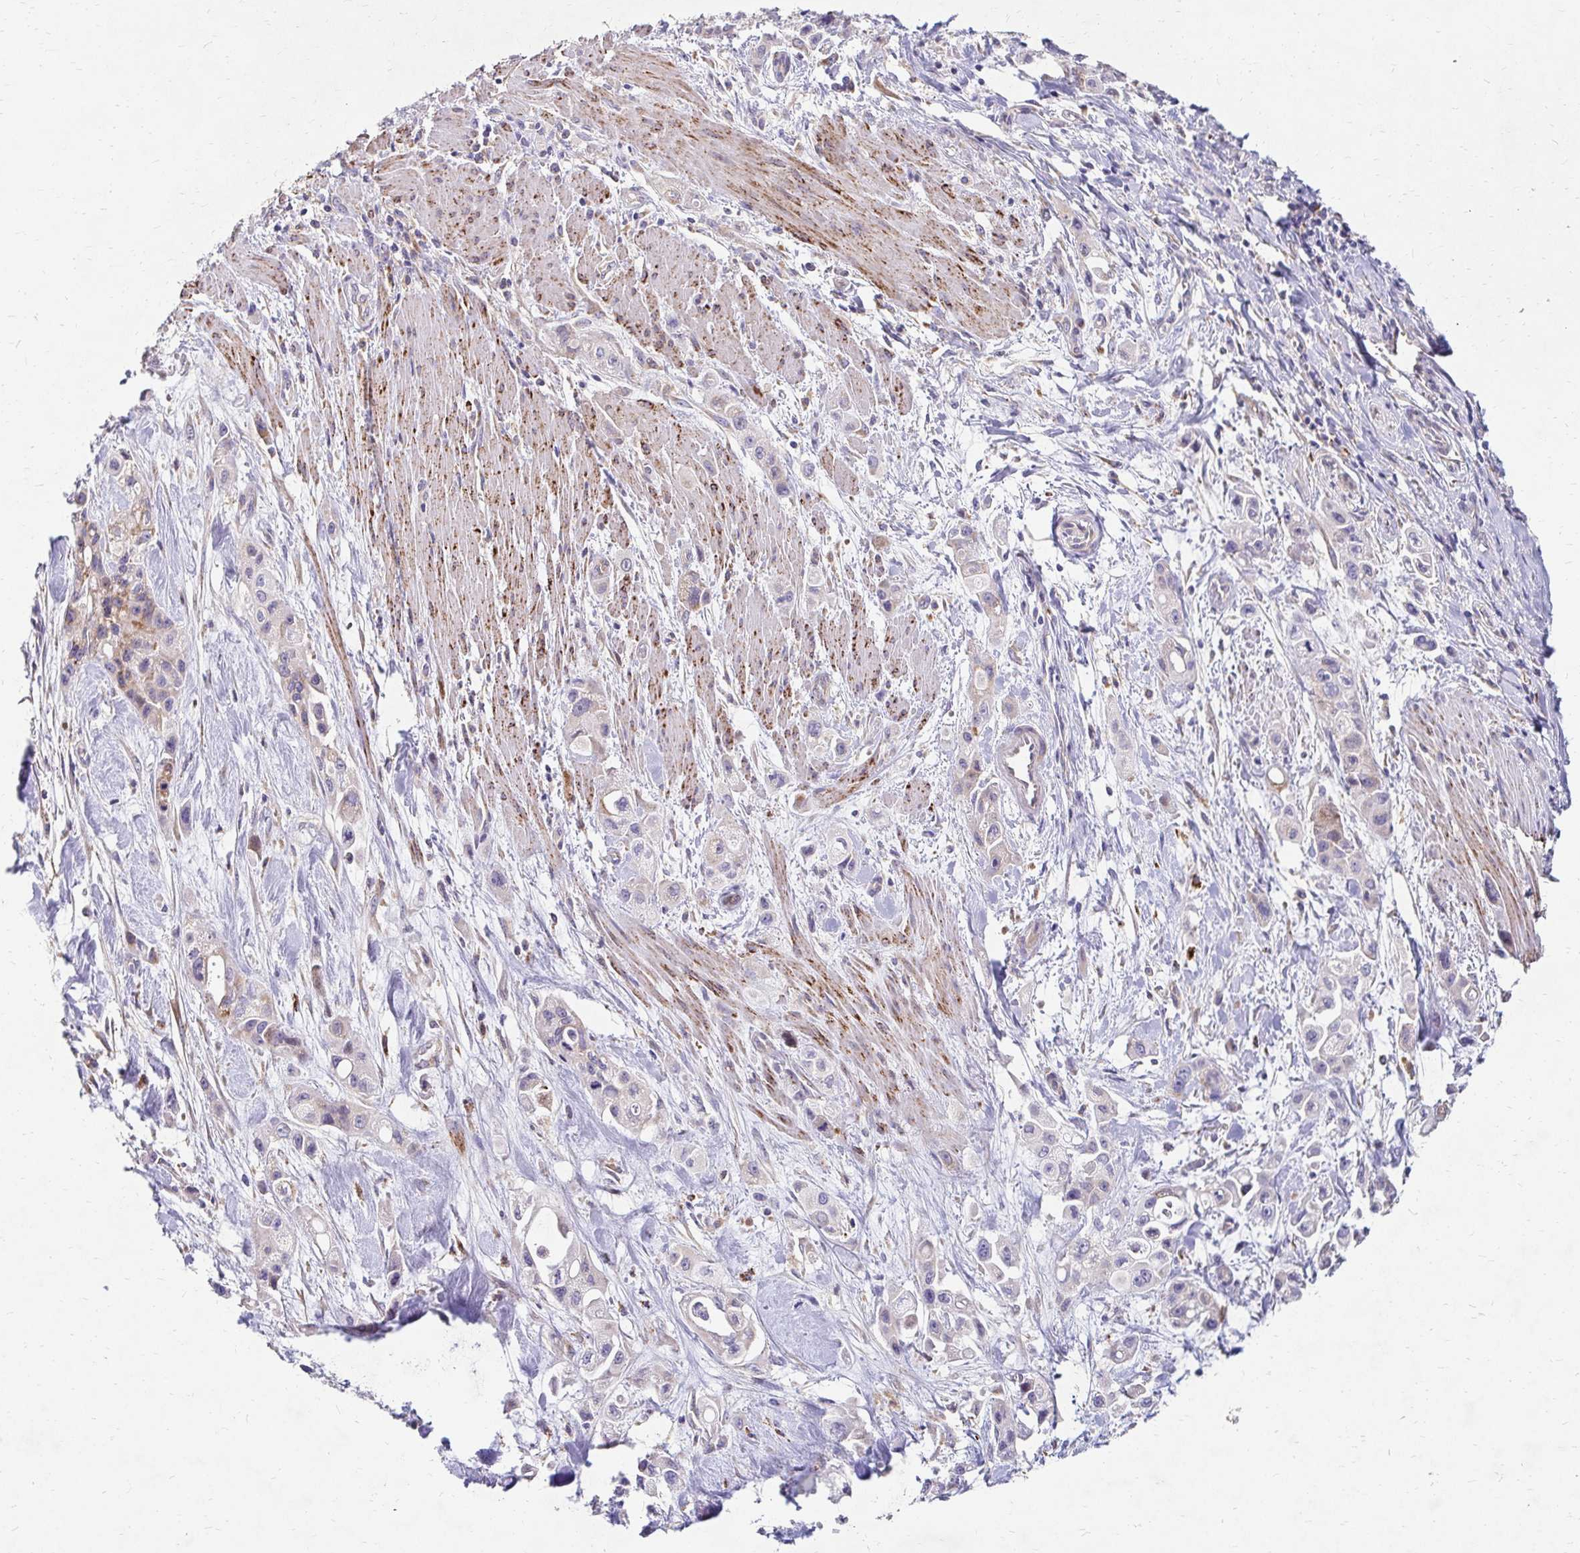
{"staining": {"intensity": "negative", "quantity": "none", "location": "none"}, "tissue": "pancreatic cancer", "cell_type": "Tumor cells", "image_type": "cancer", "snomed": [{"axis": "morphology", "description": "Adenocarcinoma, NOS"}, {"axis": "topography", "description": "Pancreas"}], "caption": "DAB immunohistochemical staining of human pancreatic adenocarcinoma reveals no significant staining in tumor cells.", "gene": "IDUA", "patient": {"sex": "female", "age": 66}}